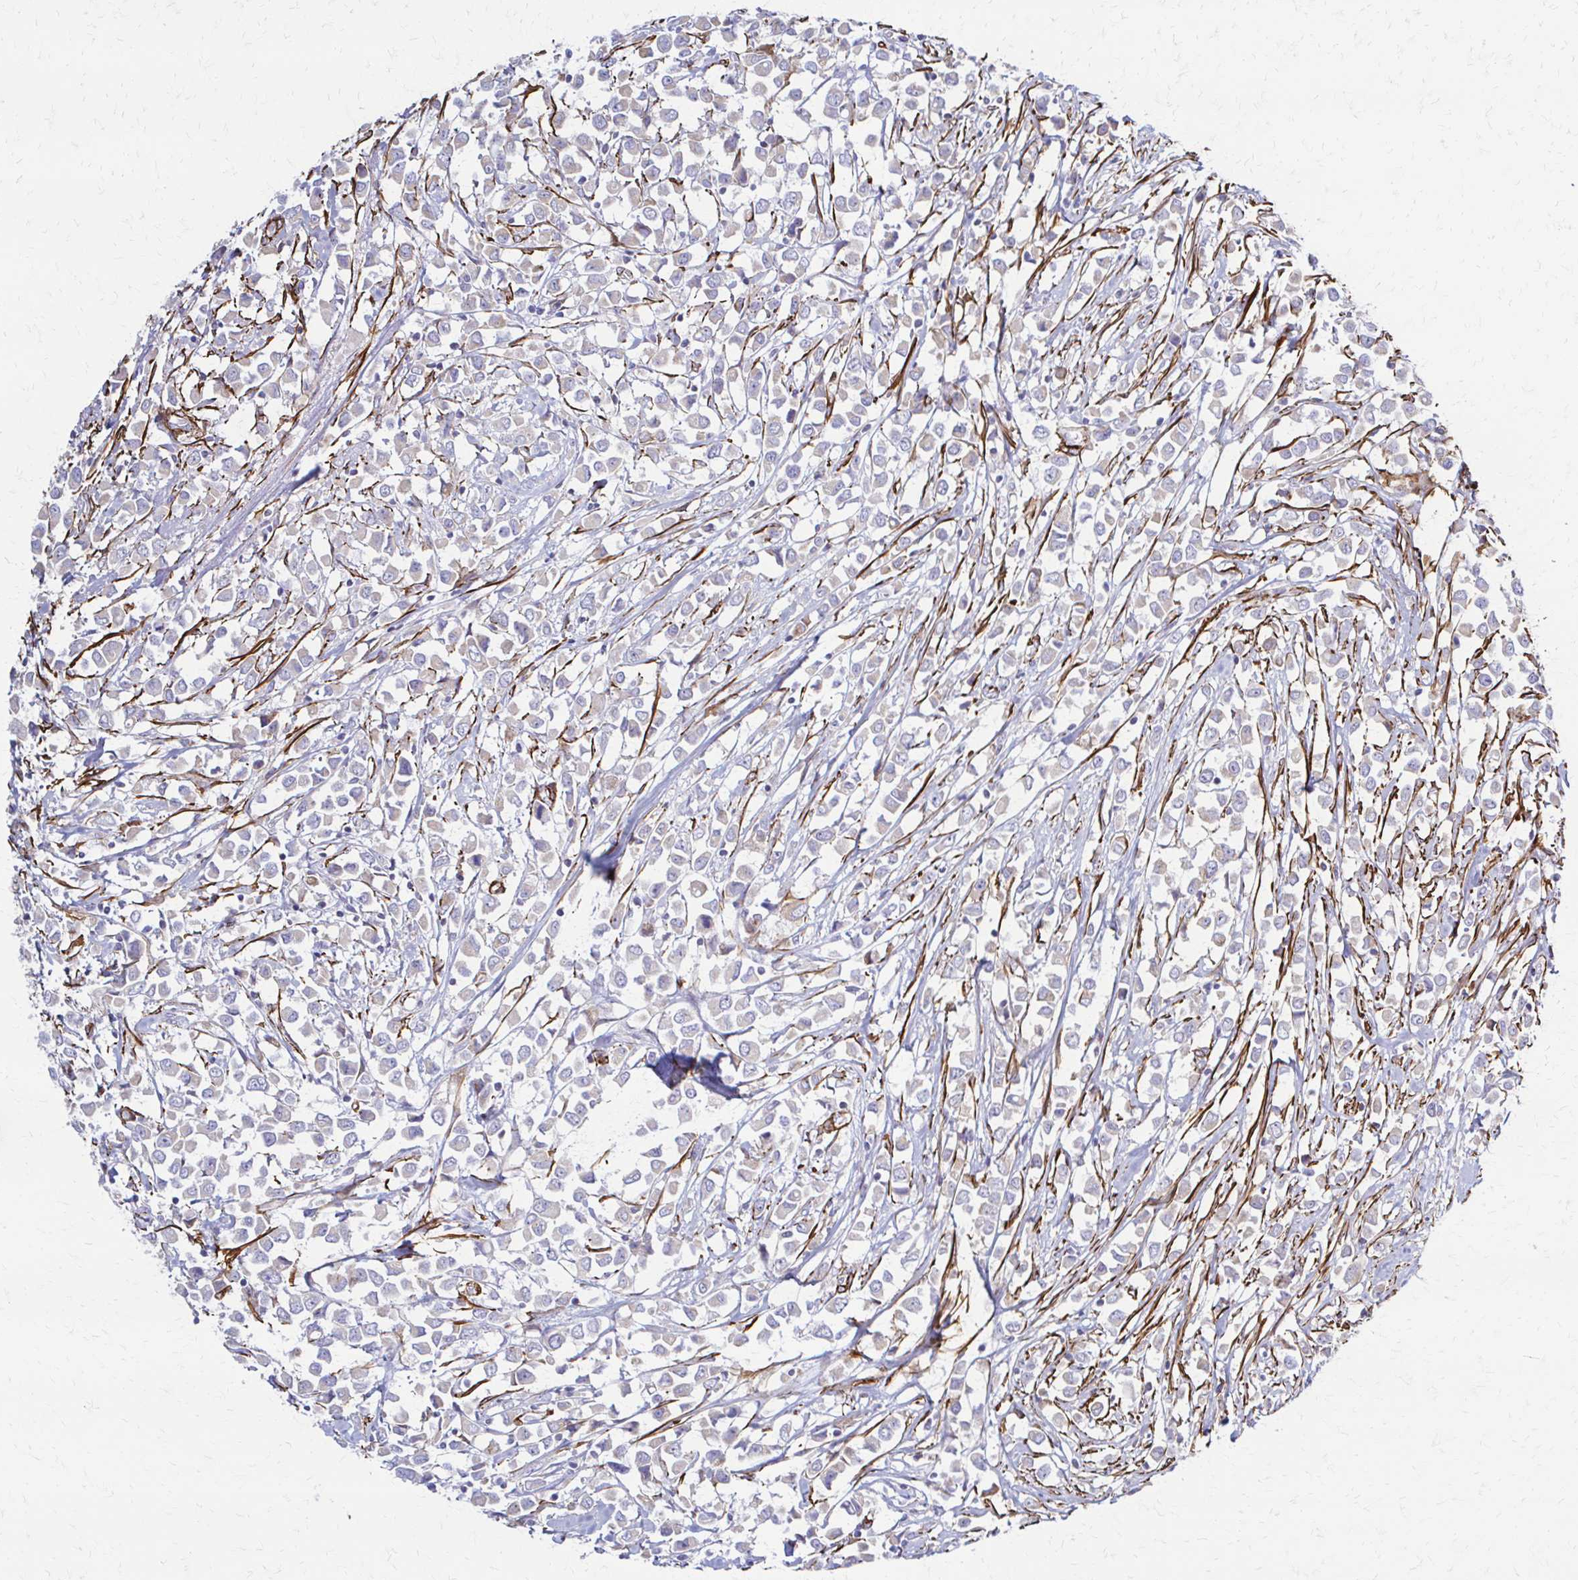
{"staining": {"intensity": "negative", "quantity": "none", "location": "none"}, "tissue": "breast cancer", "cell_type": "Tumor cells", "image_type": "cancer", "snomed": [{"axis": "morphology", "description": "Duct carcinoma"}, {"axis": "topography", "description": "Breast"}], "caption": "Immunohistochemistry (IHC) photomicrograph of neoplastic tissue: intraductal carcinoma (breast) stained with DAB (3,3'-diaminobenzidine) demonstrates no significant protein positivity in tumor cells.", "gene": "TIMMDC1", "patient": {"sex": "female", "age": 61}}